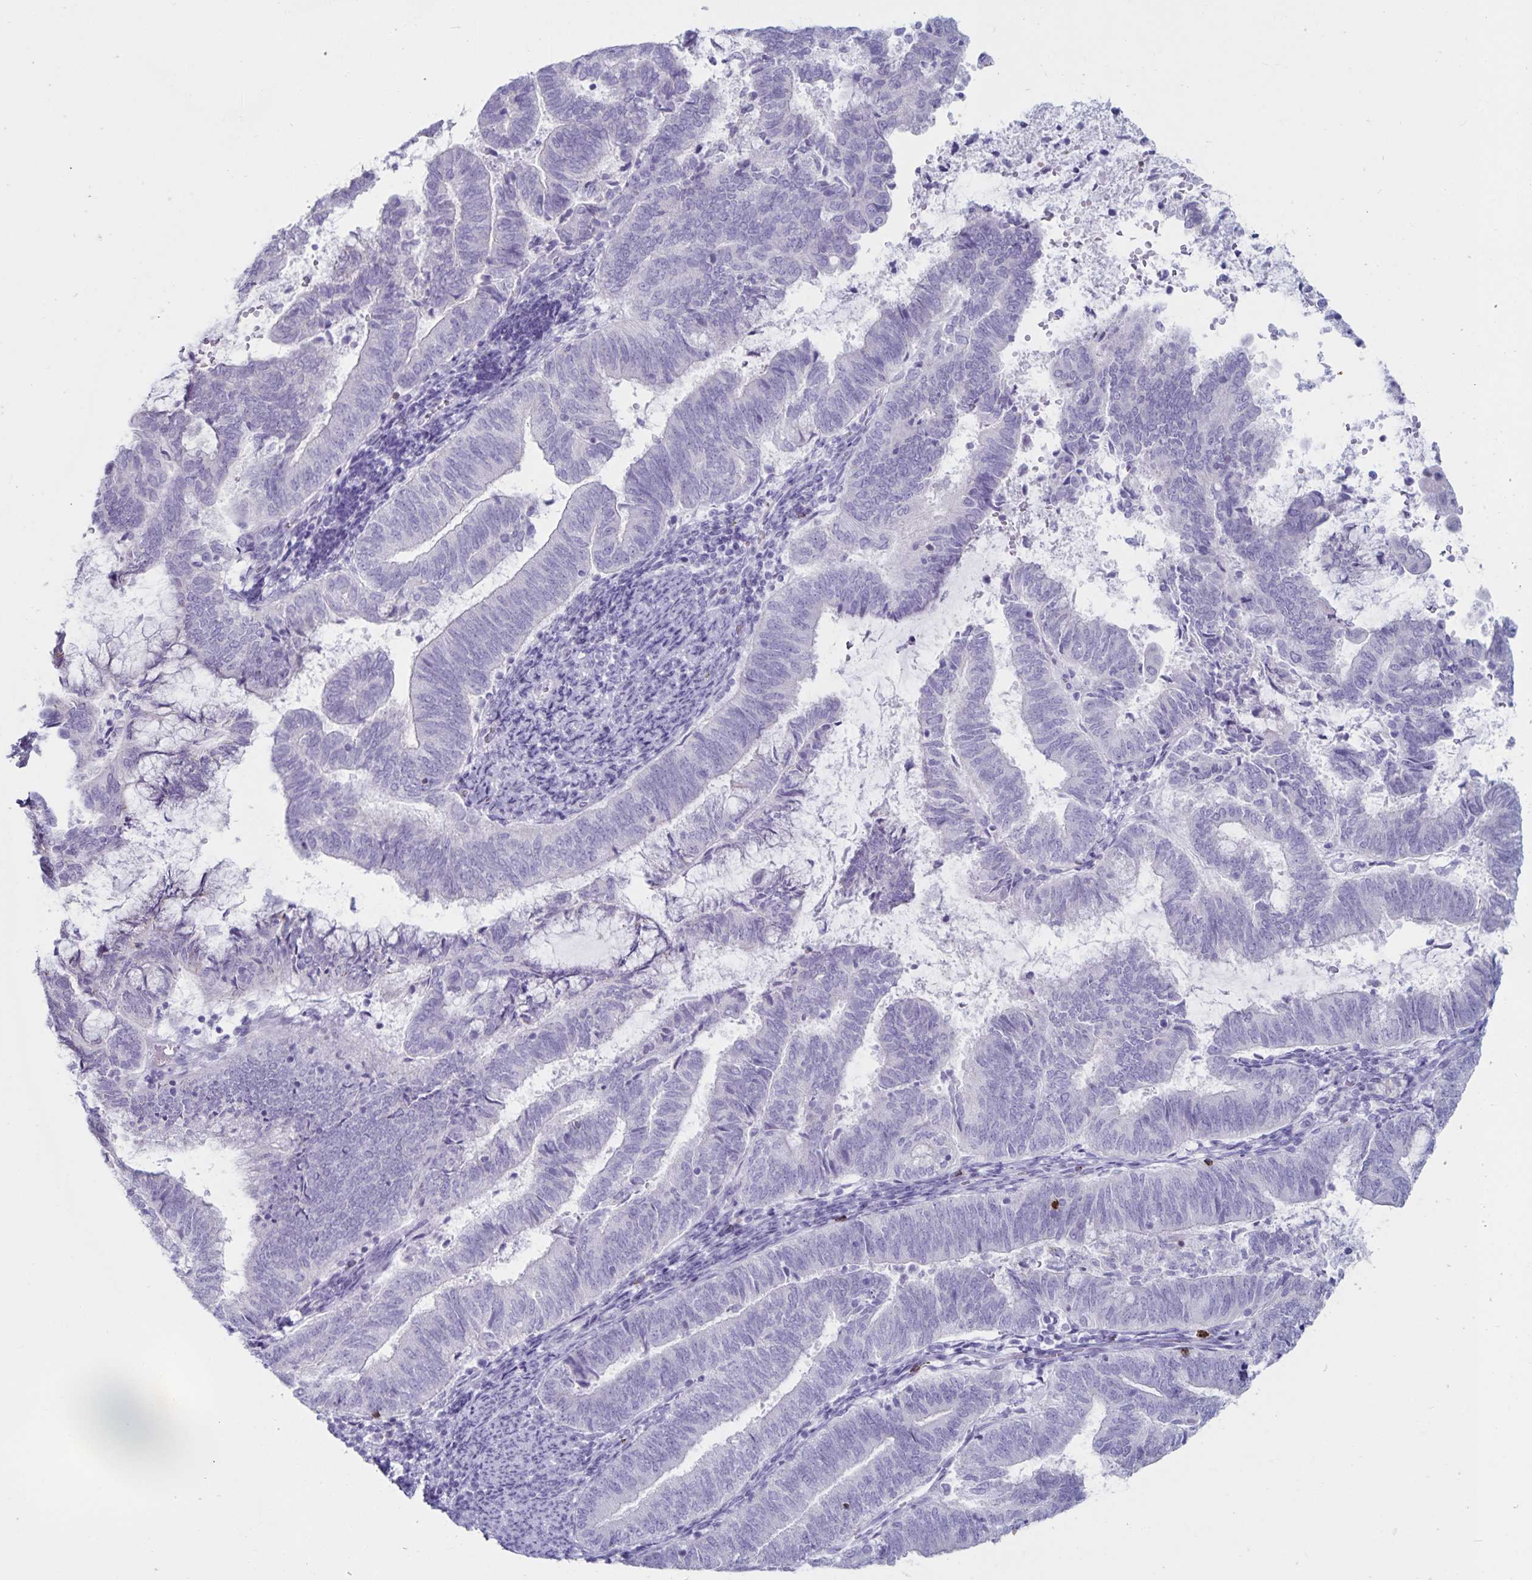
{"staining": {"intensity": "negative", "quantity": "none", "location": "none"}, "tissue": "endometrial cancer", "cell_type": "Tumor cells", "image_type": "cancer", "snomed": [{"axis": "morphology", "description": "Adenocarcinoma, NOS"}, {"axis": "topography", "description": "Endometrium"}], "caption": "Tumor cells are negative for brown protein staining in endometrial cancer (adenocarcinoma).", "gene": "GNLY", "patient": {"sex": "female", "age": 65}}